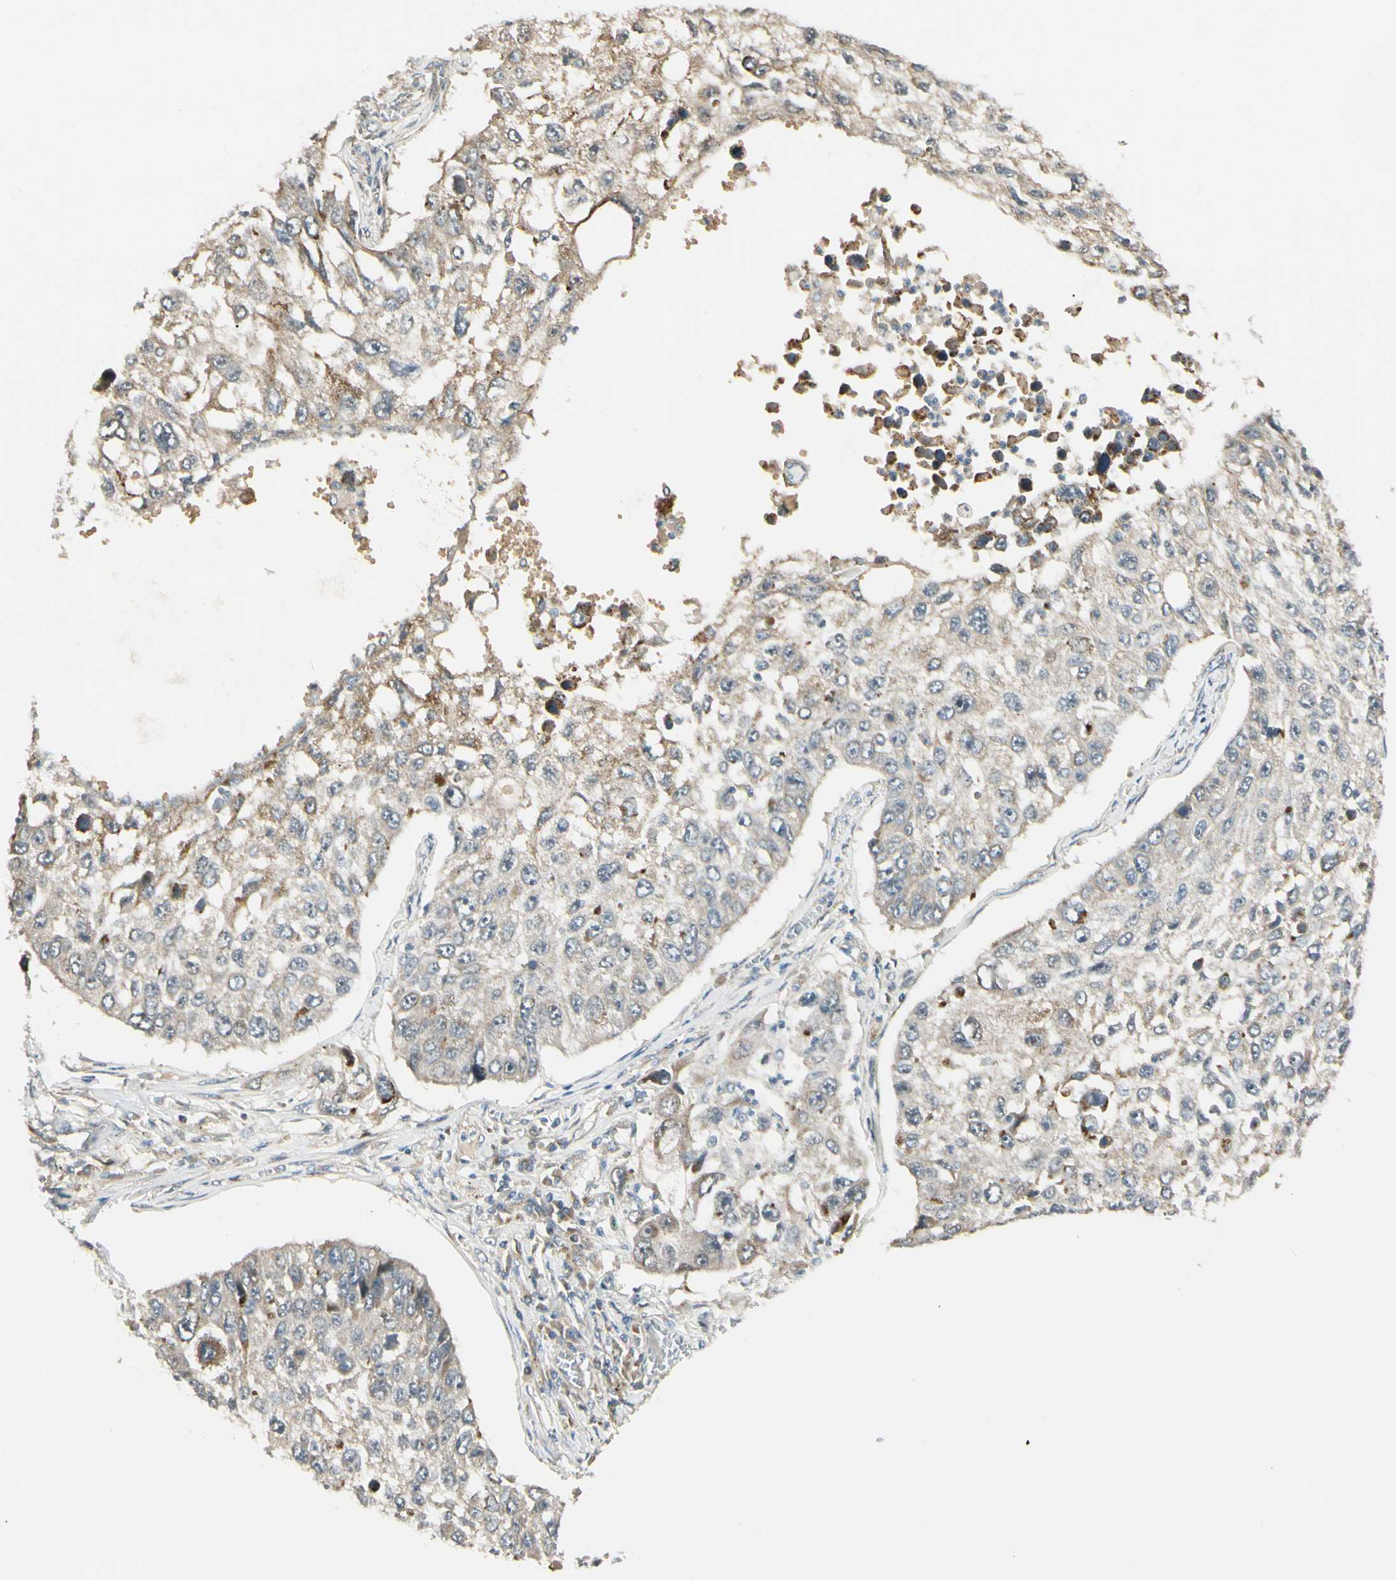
{"staining": {"intensity": "weak", "quantity": "25%-75%", "location": "cytoplasmic/membranous"}, "tissue": "lung cancer", "cell_type": "Tumor cells", "image_type": "cancer", "snomed": [{"axis": "morphology", "description": "Squamous cell carcinoma, NOS"}, {"axis": "topography", "description": "Lung"}], "caption": "Tumor cells demonstrate low levels of weak cytoplasmic/membranous expression in approximately 25%-75% of cells in human lung cancer (squamous cell carcinoma).", "gene": "P4HA3", "patient": {"sex": "male", "age": 71}}